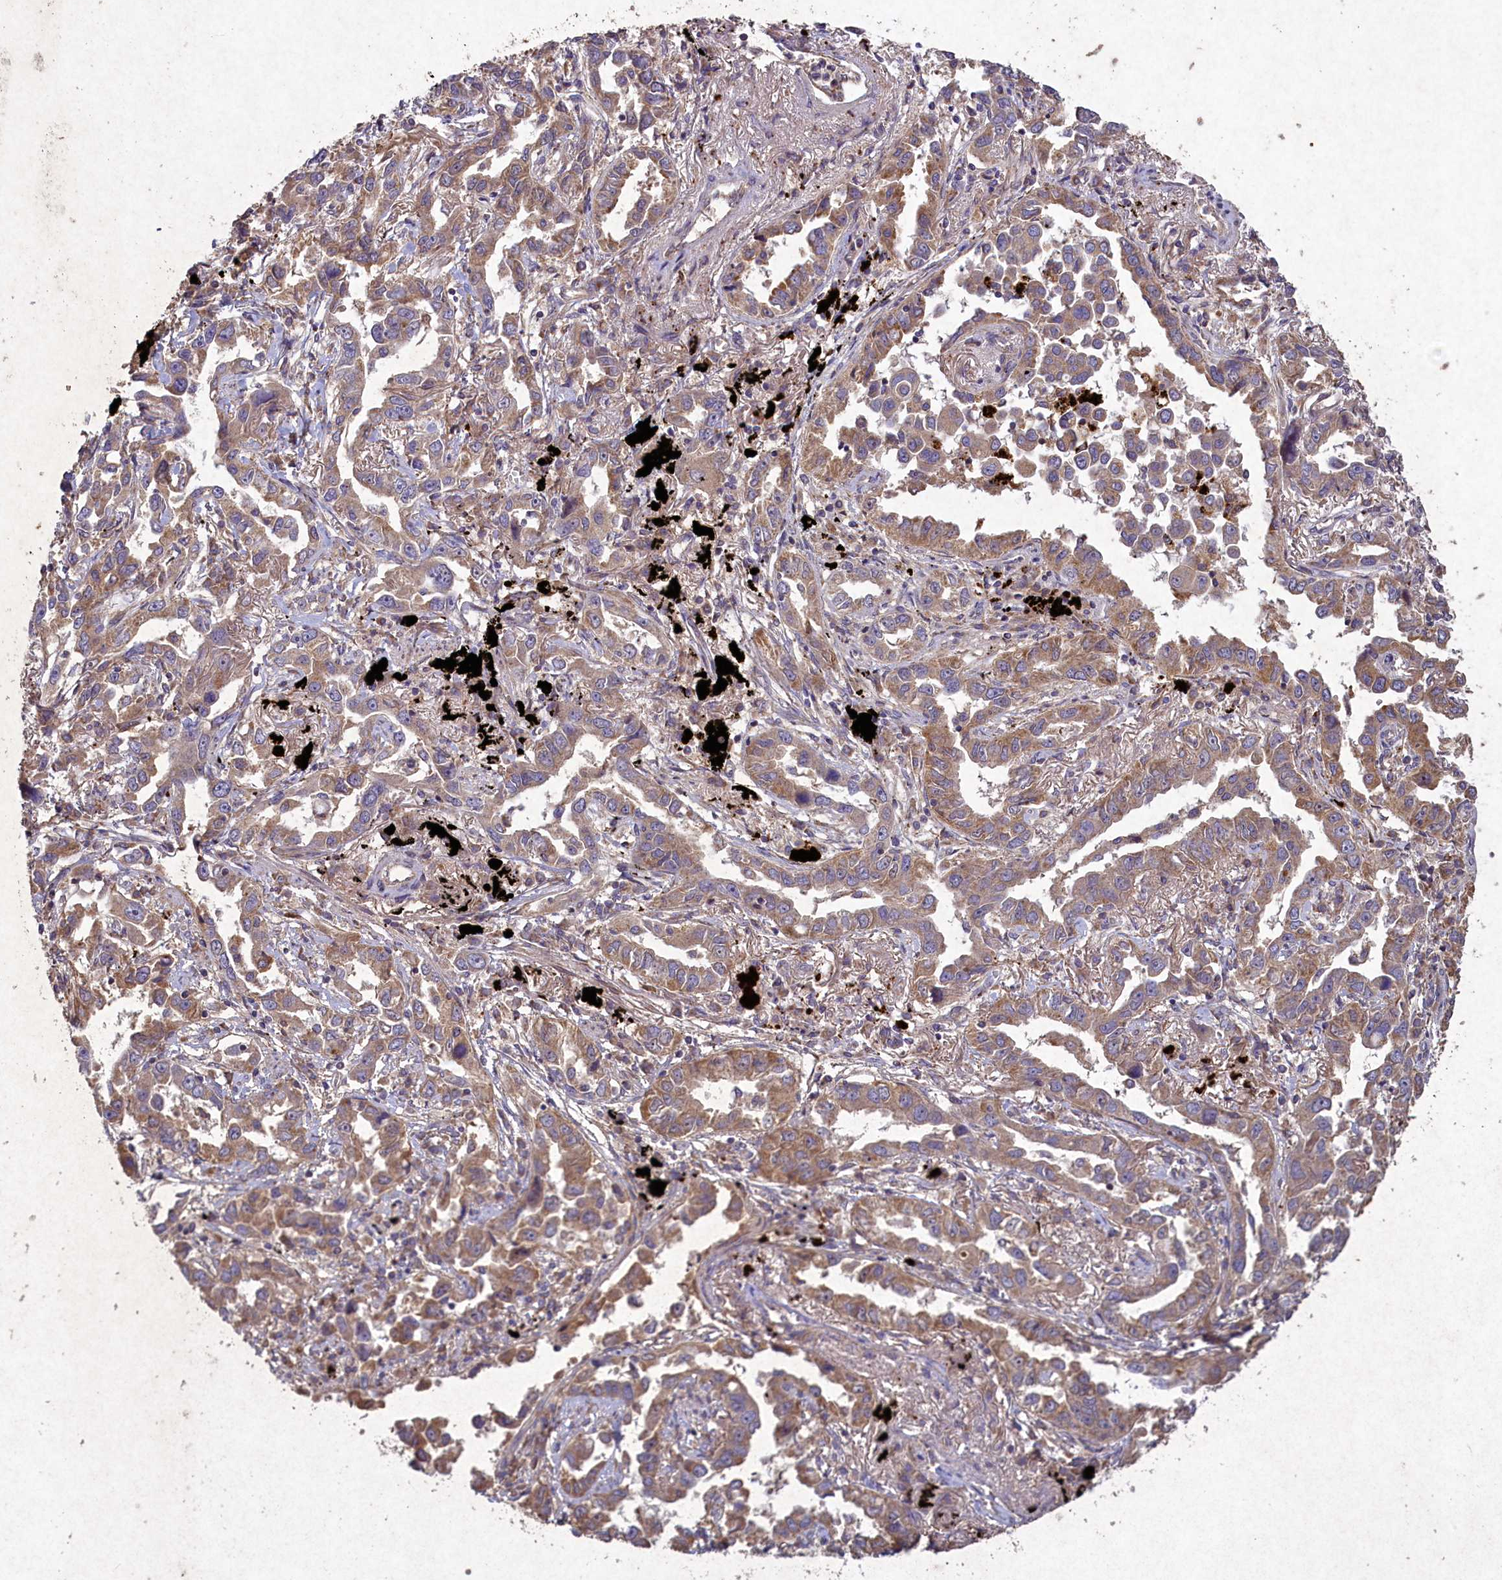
{"staining": {"intensity": "moderate", "quantity": ">75%", "location": "cytoplasmic/membranous"}, "tissue": "lung cancer", "cell_type": "Tumor cells", "image_type": "cancer", "snomed": [{"axis": "morphology", "description": "Adenocarcinoma, NOS"}, {"axis": "topography", "description": "Lung"}], "caption": "Lung cancer (adenocarcinoma) stained with immunohistochemistry (IHC) exhibits moderate cytoplasmic/membranous expression in approximately >75% of tumor cells.", "gene": "CIAO2B", "patient": {"sex": "male", "age": 67}}